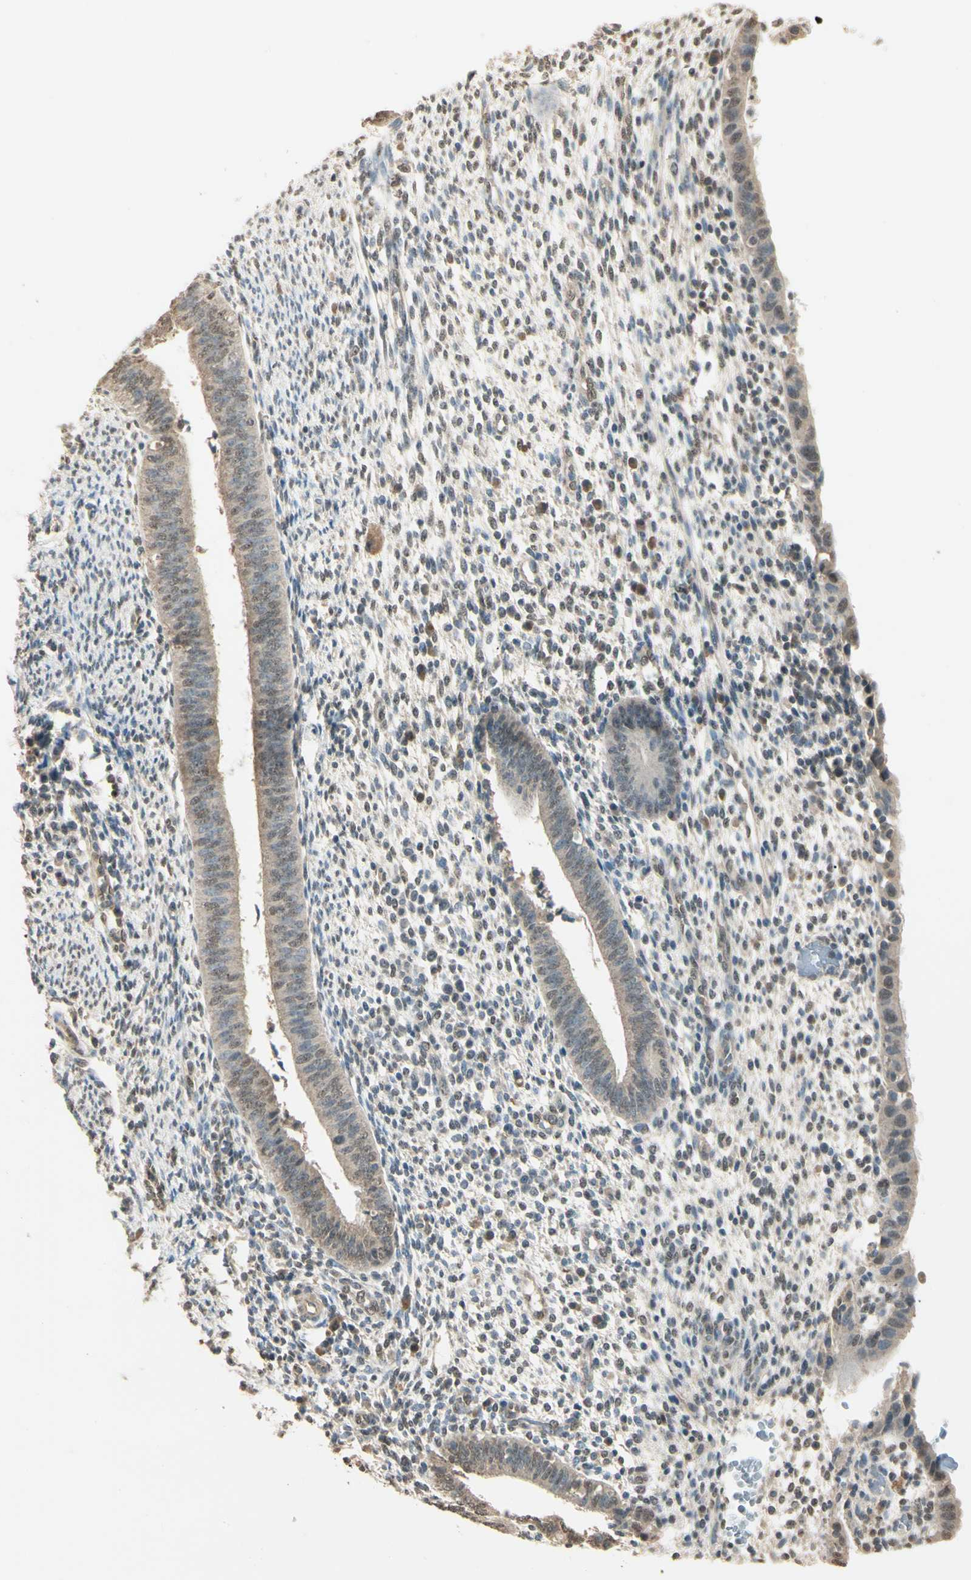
{"staining": {"intensity": "weak", "quantity": "25%-75%", "location": "nuclear"}, "tissue": "endometrium", "cell_type": "Cells in endometrial stroma", "image_type": "normal", "snomed": [{"axis": "morphology", "description": "Normal tissue, NOS"}, {"axis": "topography", "description": "Endometrium"}], "caption": "Immunohistochemistry of unremarkable human endometrium shows low levels of weak nuclear positivity in approximately 25%-75% of cells in endometrial stroma. (IHC, brightfield microscopy, high magnification).", "gene": "SGCA", "patient": {"sex": "female", "age": 35}}